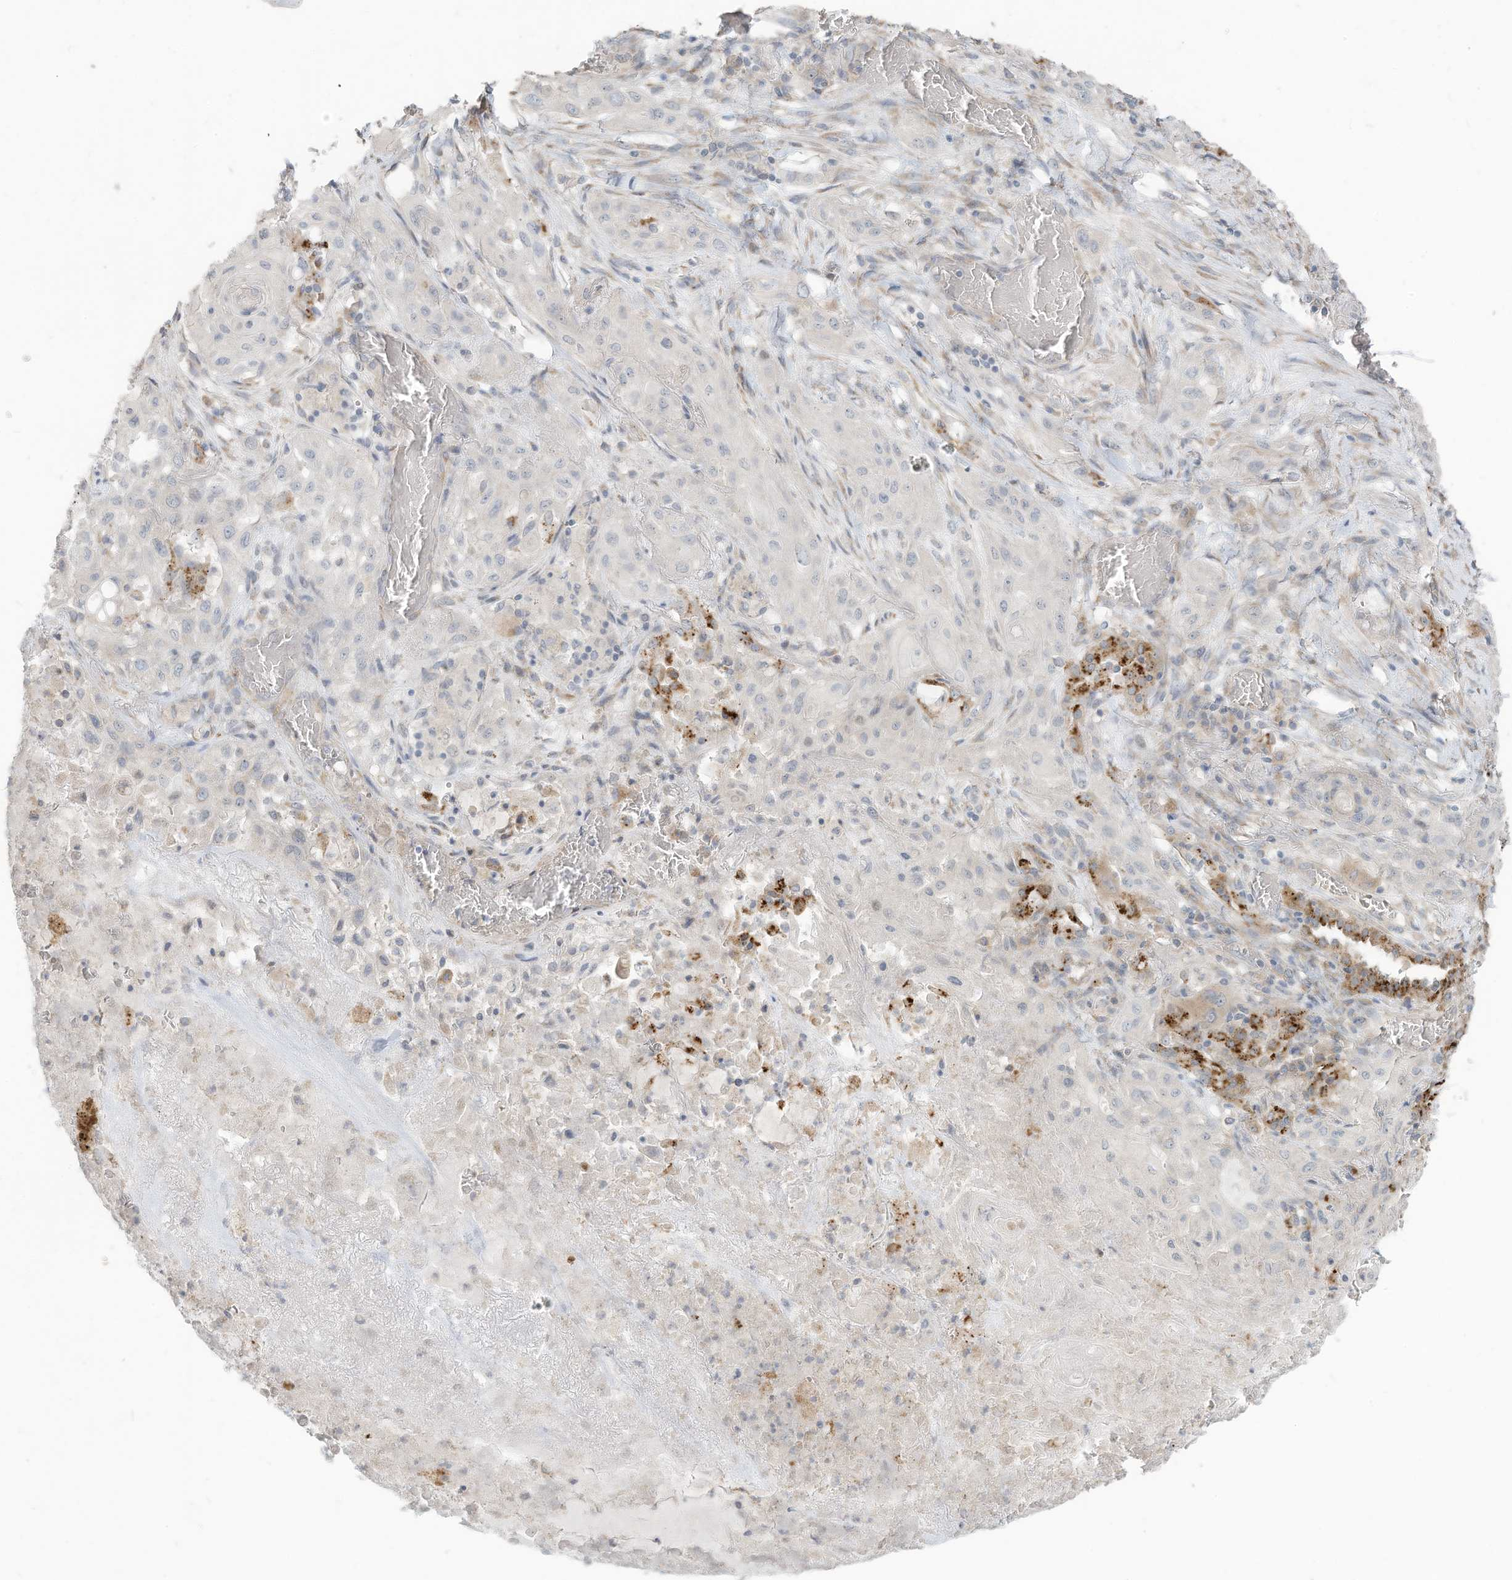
{"staining": {"intensity": "negative", "quantity": "none", "location": "none"}, "tissue": "lung cancer", "cell_type": "Tumor cells", "image_type": "cancer", "snomed": [{"axis": "morphology", "description": "Squamous cell carcinoma, NOS"}, {"axis": "topography", "description": "Lung"}], "caption": "Photomicrograph shows no protein staining in tumor cells of squamous cell carcinoma (lung) tissue.", "gene": "MAGIX", "patient": {"sex": "female", "age": 47}}